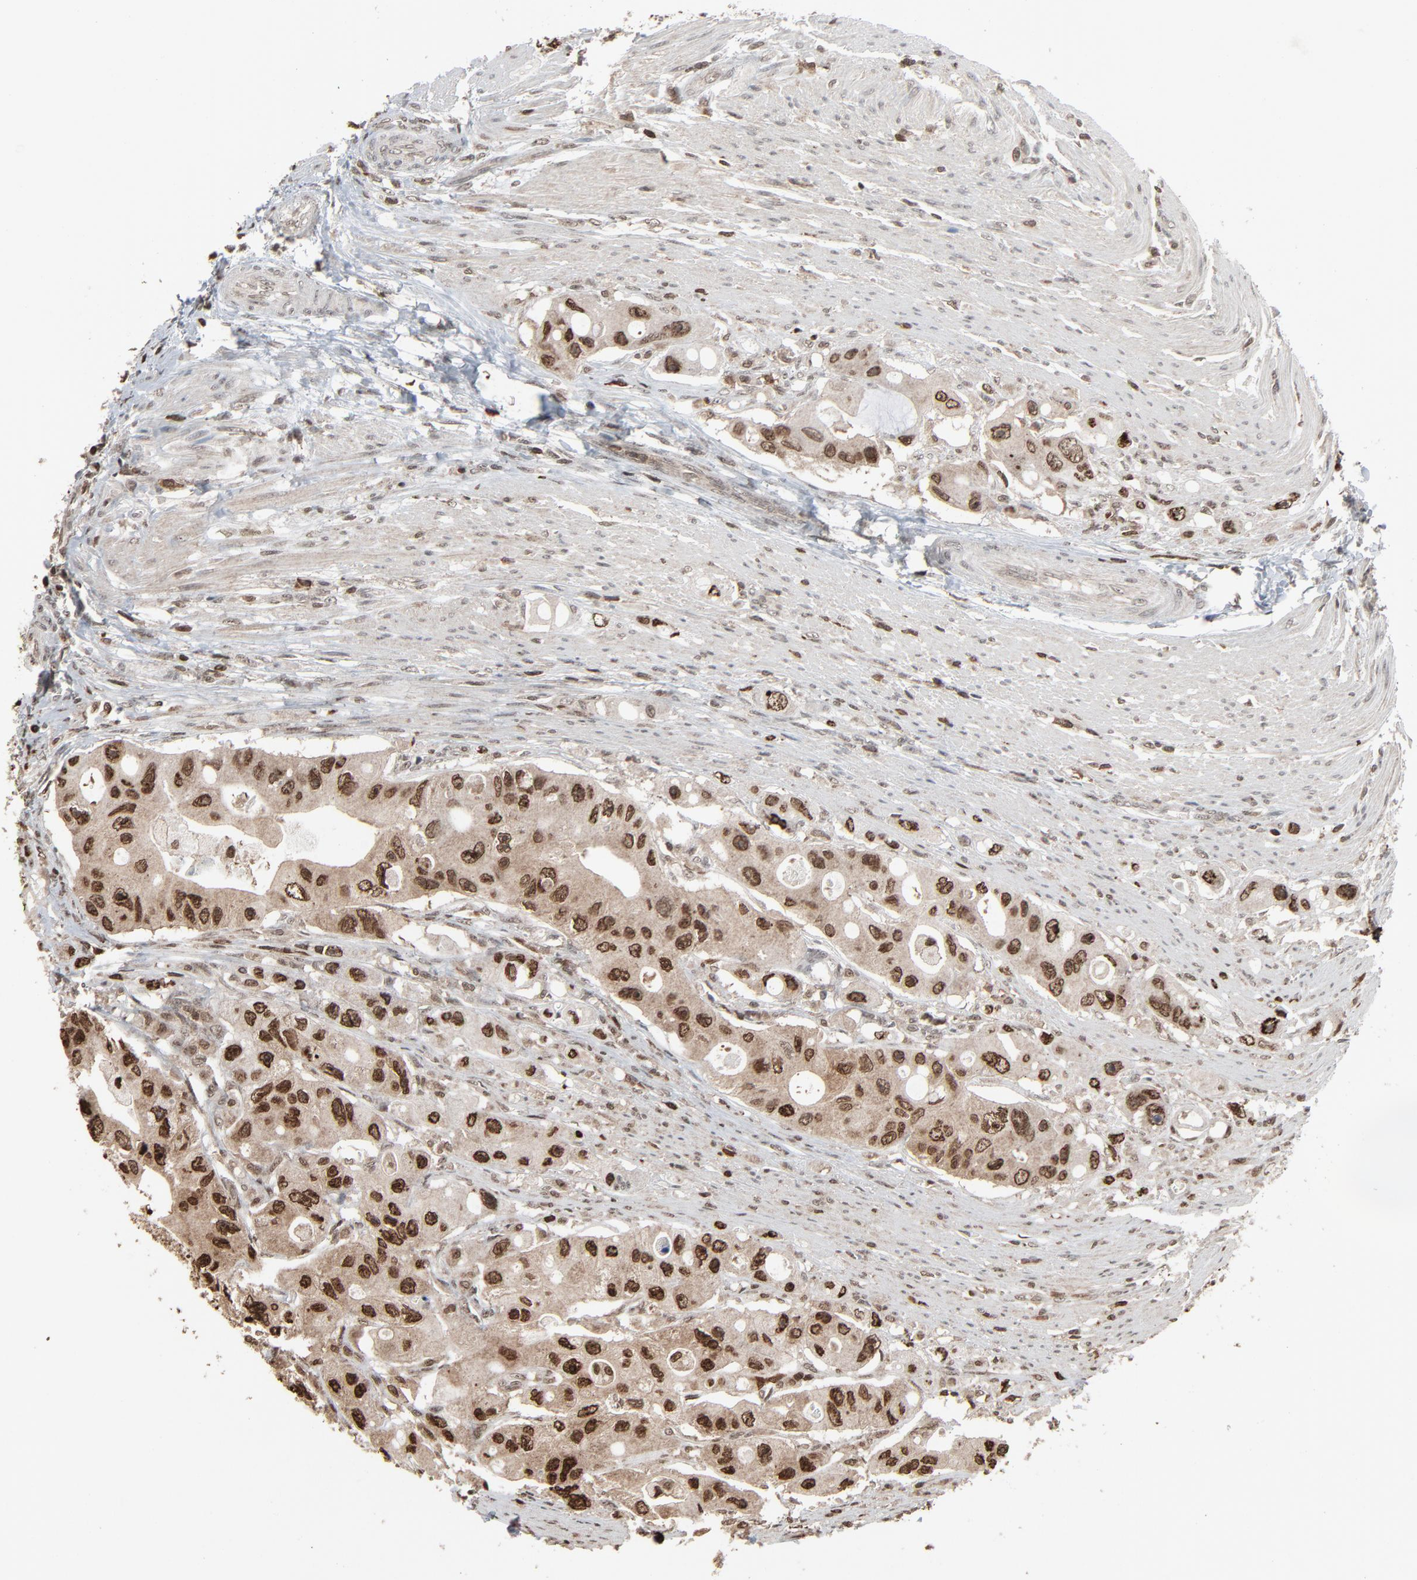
{"staining": {"intensity": "strong", "quantity": ">75%", "location": "nuclear"}, "tissue": "colorectal cancer", "cell_type": "Tumor cells", "image_type": "cancer", "snomed": [{"axis": "morphology", "description": "Adenocarcinoma, NOS"}, {"axis": "topography", "description": "Colon"}], "caption": "Immunohistochemical staining of human colorectal adenocarcinoma exhibits high levels of strong nuclear protein staining in approximately >75% of tumor cells.", "gene": "RPS6KA3", "patient": {"sex": "female", "age": 46}}